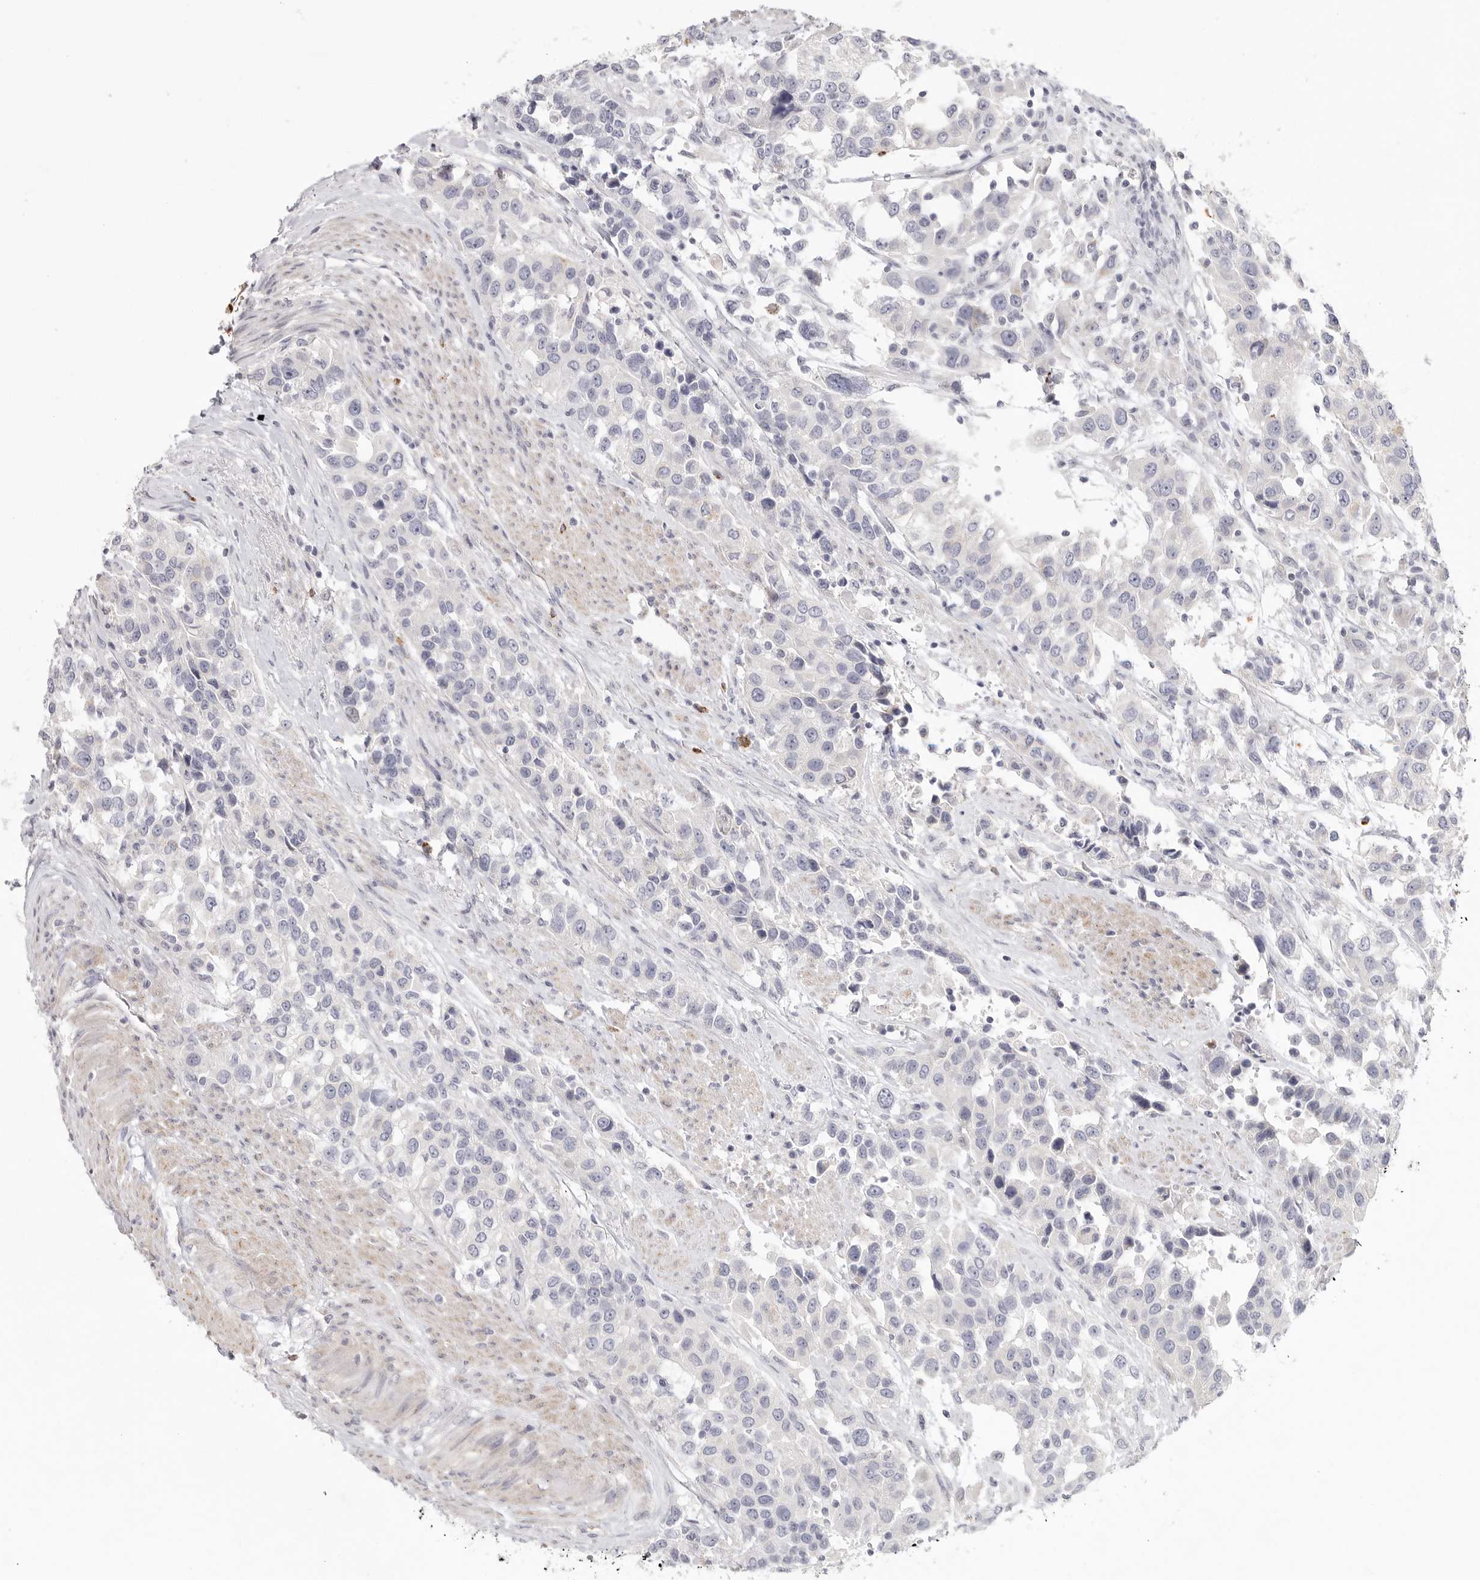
{"staining": {"intensity": "negative", "quantity": "none", "location": "none"}, "tissue": "urothelial cancer", "cell_type": "Tumor cells", "image_type": "cancer", "snomed": [{"axis": "morphology", "description": "Urothelial carcinoma, High grade"}, {"axis": "topography", "description": "Urinary bladder"}], "caption": "Immunohistochemistry image of human urothelial carcinoma (high-grade) stained for a protein (brown), which demonstrates no positivity in tumor cells.", "gene": "ELP3", "patient": {"sex": "female", "age": 80}}